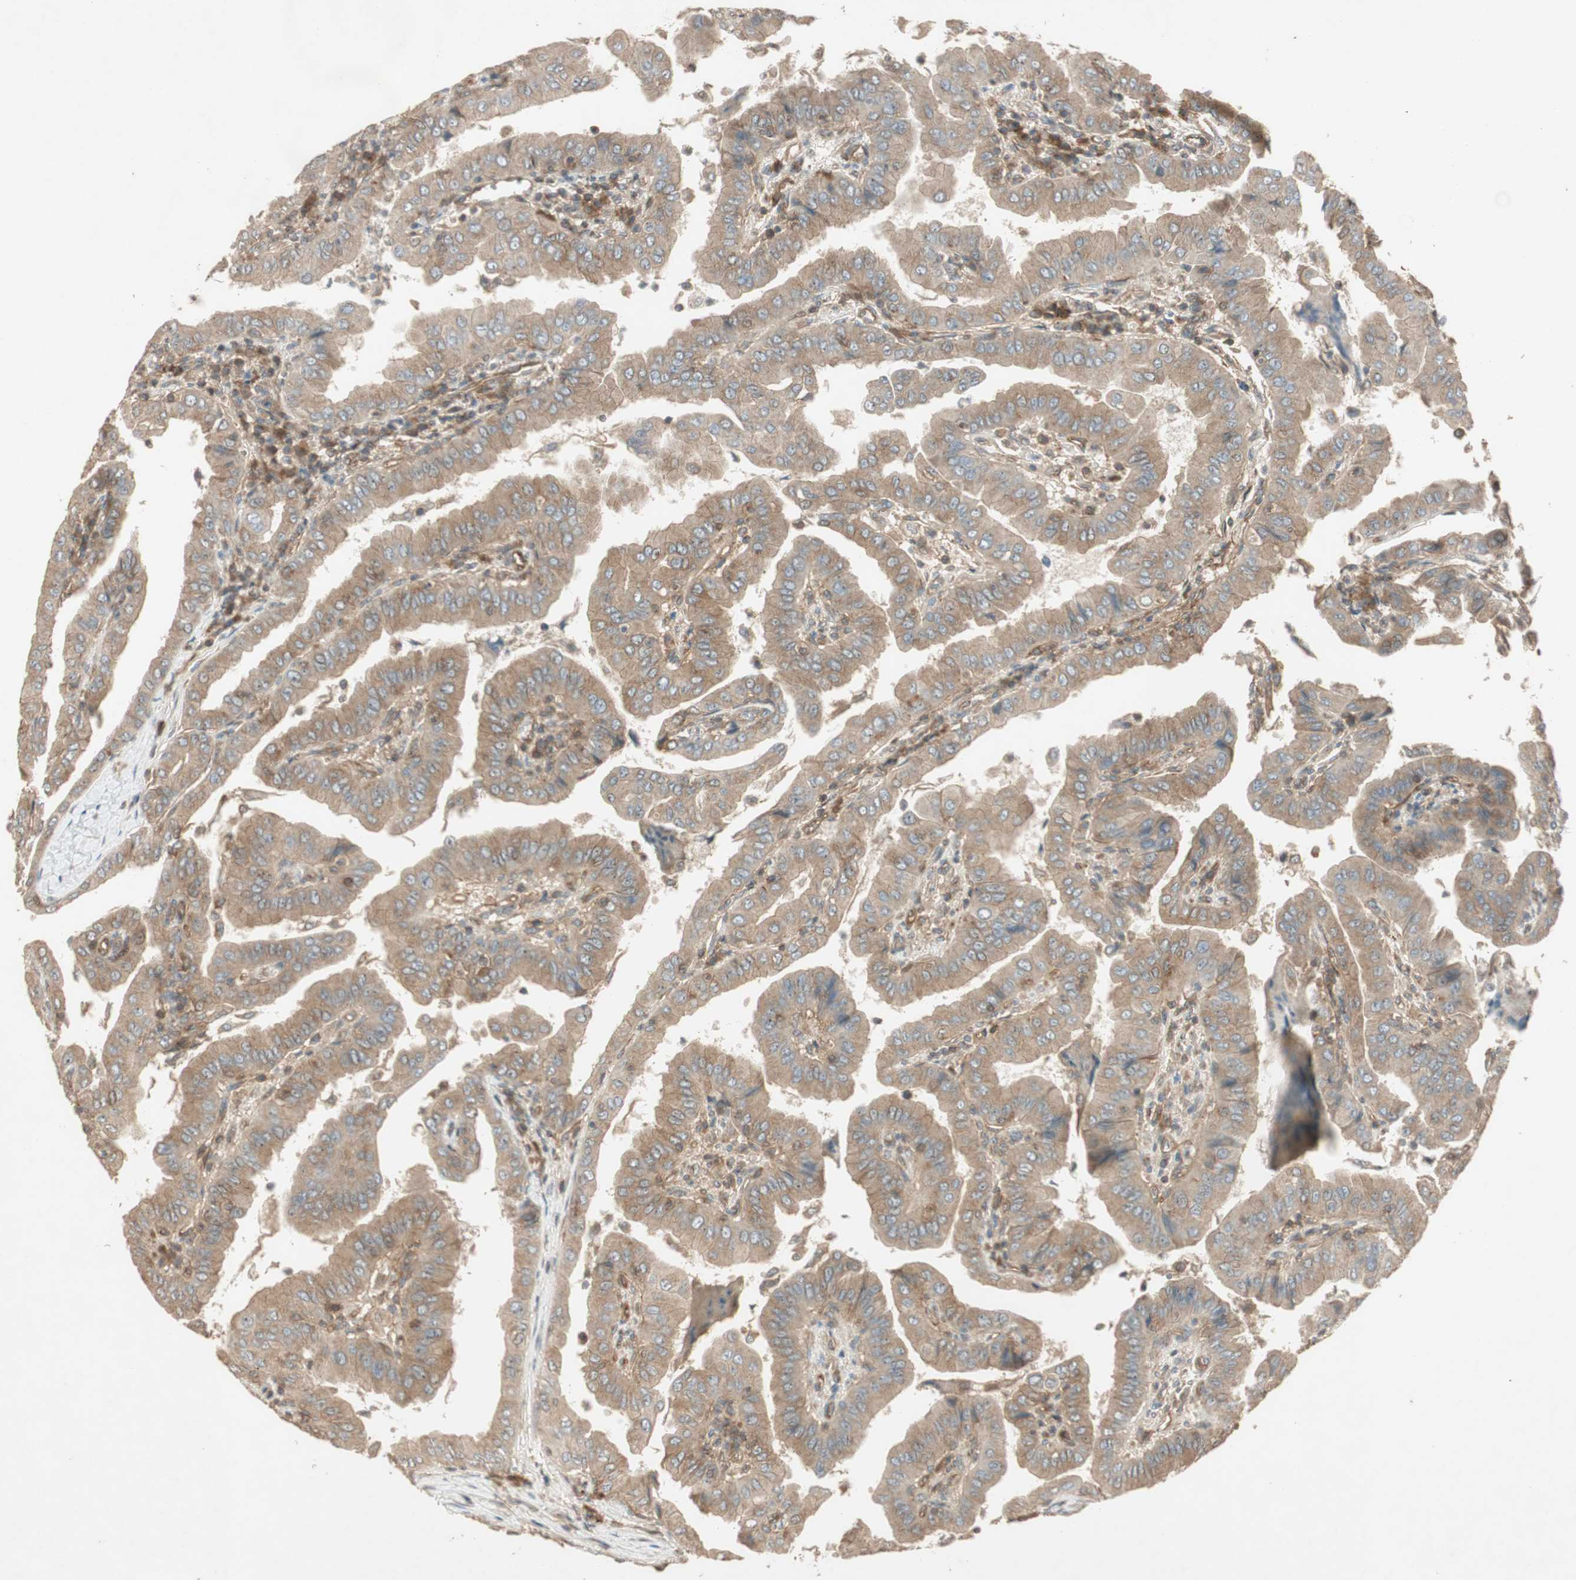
{"staining": {"intensity": "moderate", "quantity": ">75%", "location": "cytoplasmic/membranous"}, "tissue": "thyroid cancer", "cell_type": "Tumor cells", "image_type": "cancer", "snomed": [{"axis": "morphology", "description": "Papillary adenocarcinoma, NOS"}, {"axis": "topography", "description": "Thyroid gland"}], "caption": "Approximately >75% of tumor cells in thyroid papillary adenocarcinoma reveal moderate cytoplasmic/membranous protein positivity as visualized by brown immunohistochemical staining.", "gene": "BTN3A3", "patient": {"sex": "male", "age": 33}}